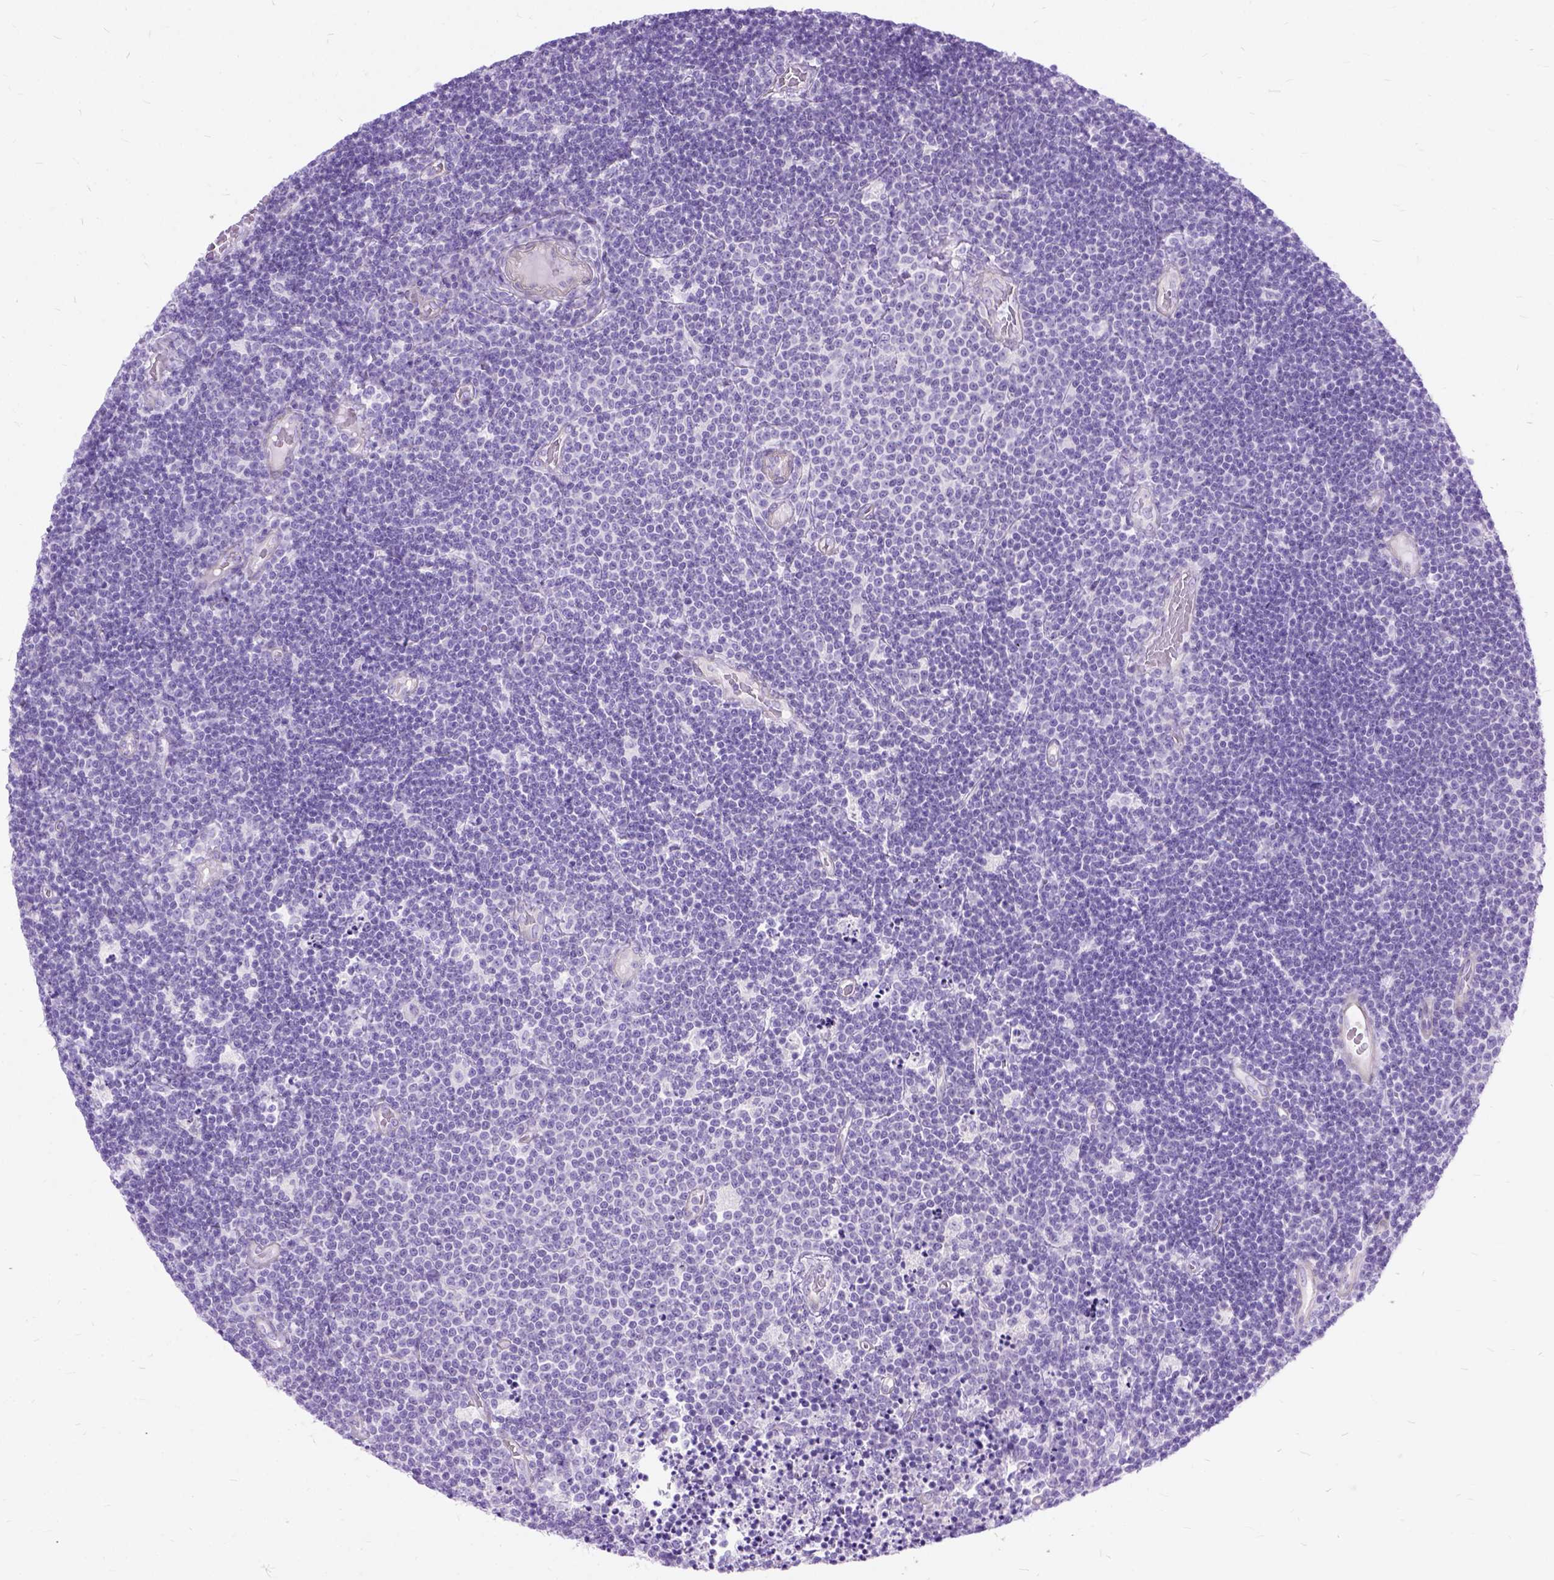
{"staining": {"intensity": "negative", "quantity": "none", "location": "none"}, "tissue": "lymphoma", "cell_type": "Tumor cells", "image_type": "cancer", "snomed": [{"axis": "morphology", "description": "Malignant lymphoma, non-Hodgkin's type, Low grade"}, {"axis": "topography", "description": "Brain"}], "caption": "This is a image of immunohistochemistry (IHC) staining of low-grade malignant lymphoma, non-Hodgkin's type, which shows no staining in tumor cells.", "gene": "ARL9", "patient": {"sex": "female", "age": 66}}